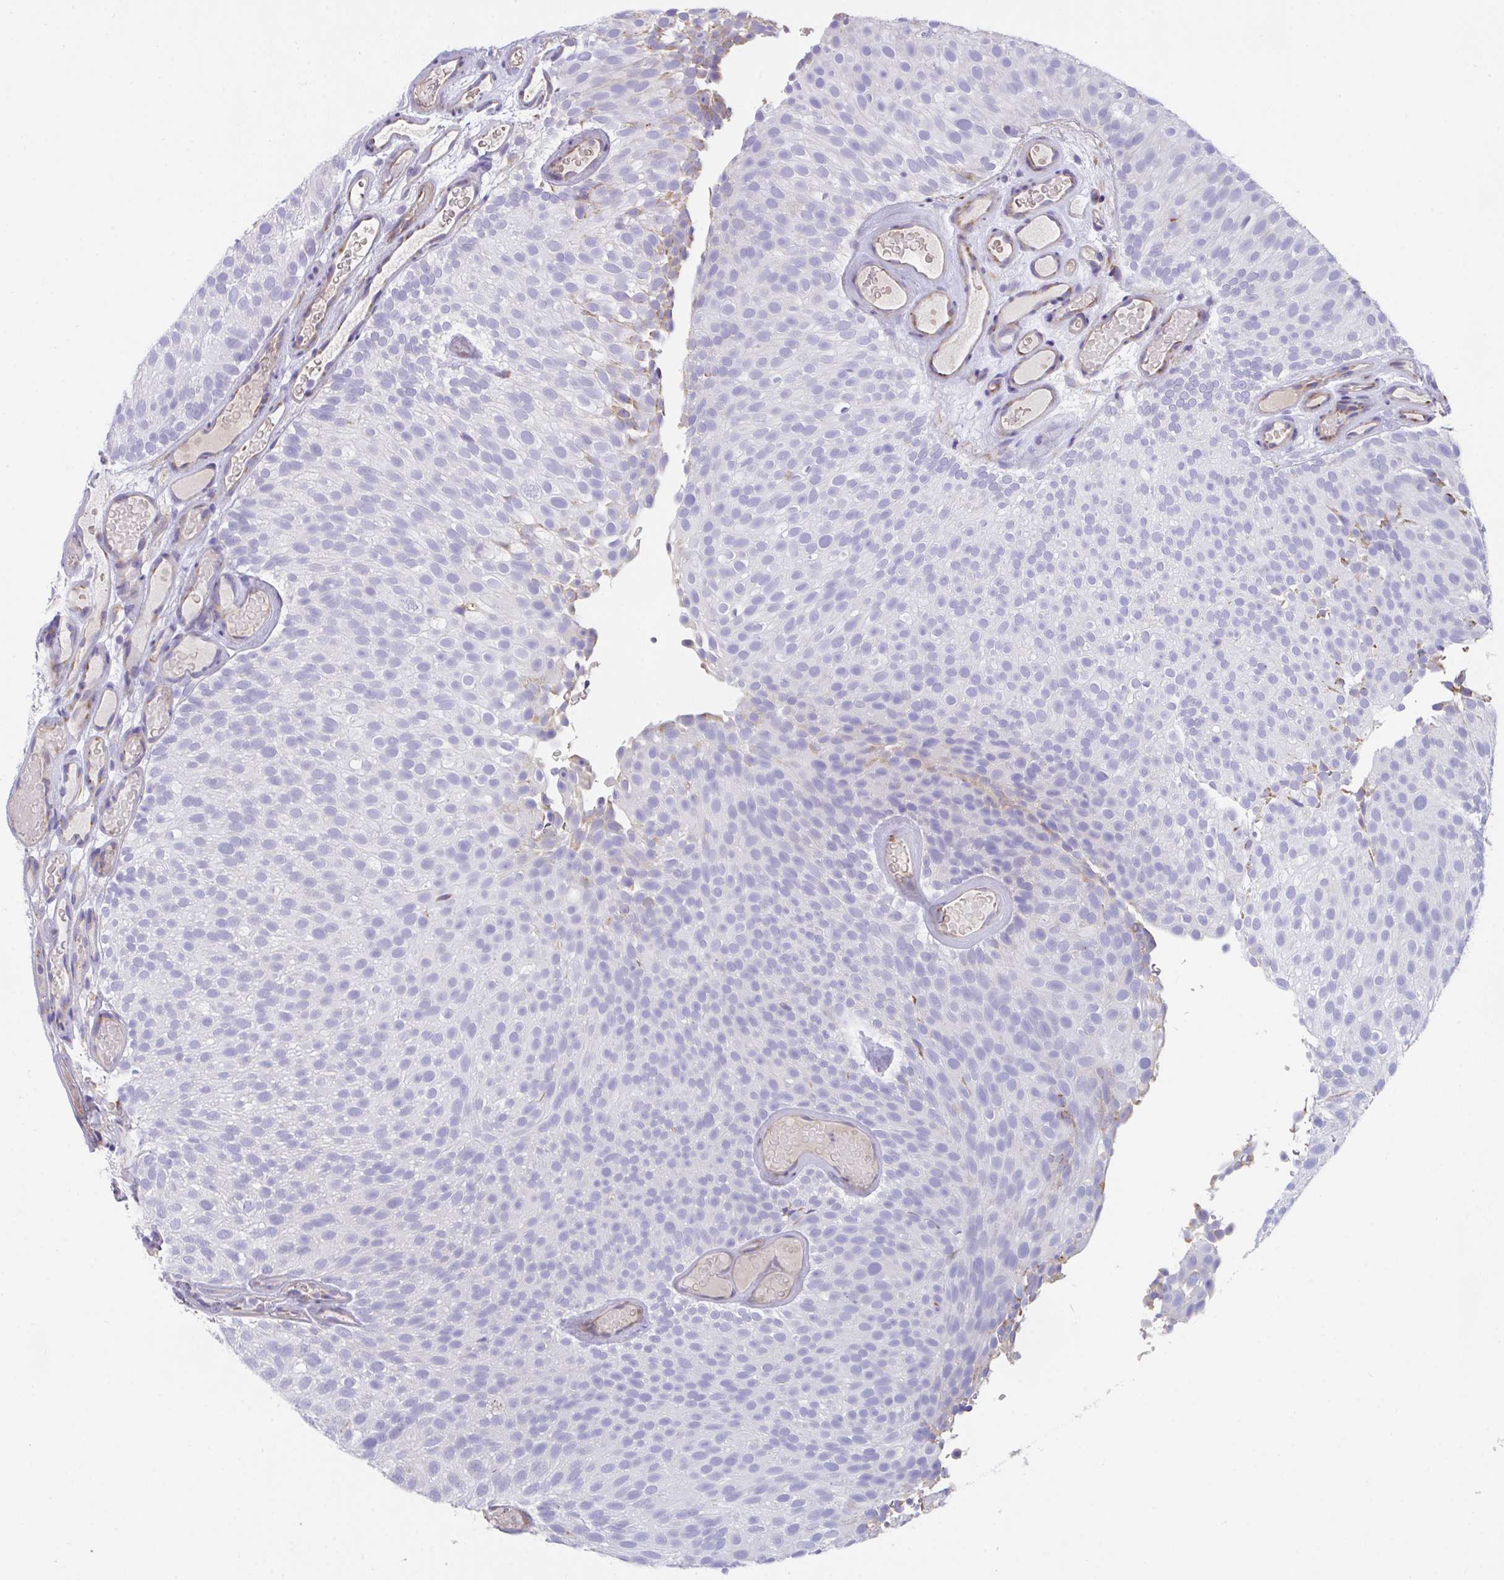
{"staining": {"intensity": "negative", "quantity": "none", "location": "none"}, "tissue": "urothelial cancer", "cell_type": "Tumor cells", "image_type": "cancer", "snomed": [{"axis": "morphology", "description": "Urothelial carcinoma, Low grade"}, {"axis": "topography", "description": "Urinary bladder"}], "caption": "Immunohistochemistry micrograph of human low-grade urothelial carcinoma stained for a protein (brown), which exhibits no staining in tumor cells.", "gene": "MIA3", "patient": {"sex": "male", "age": 78}}